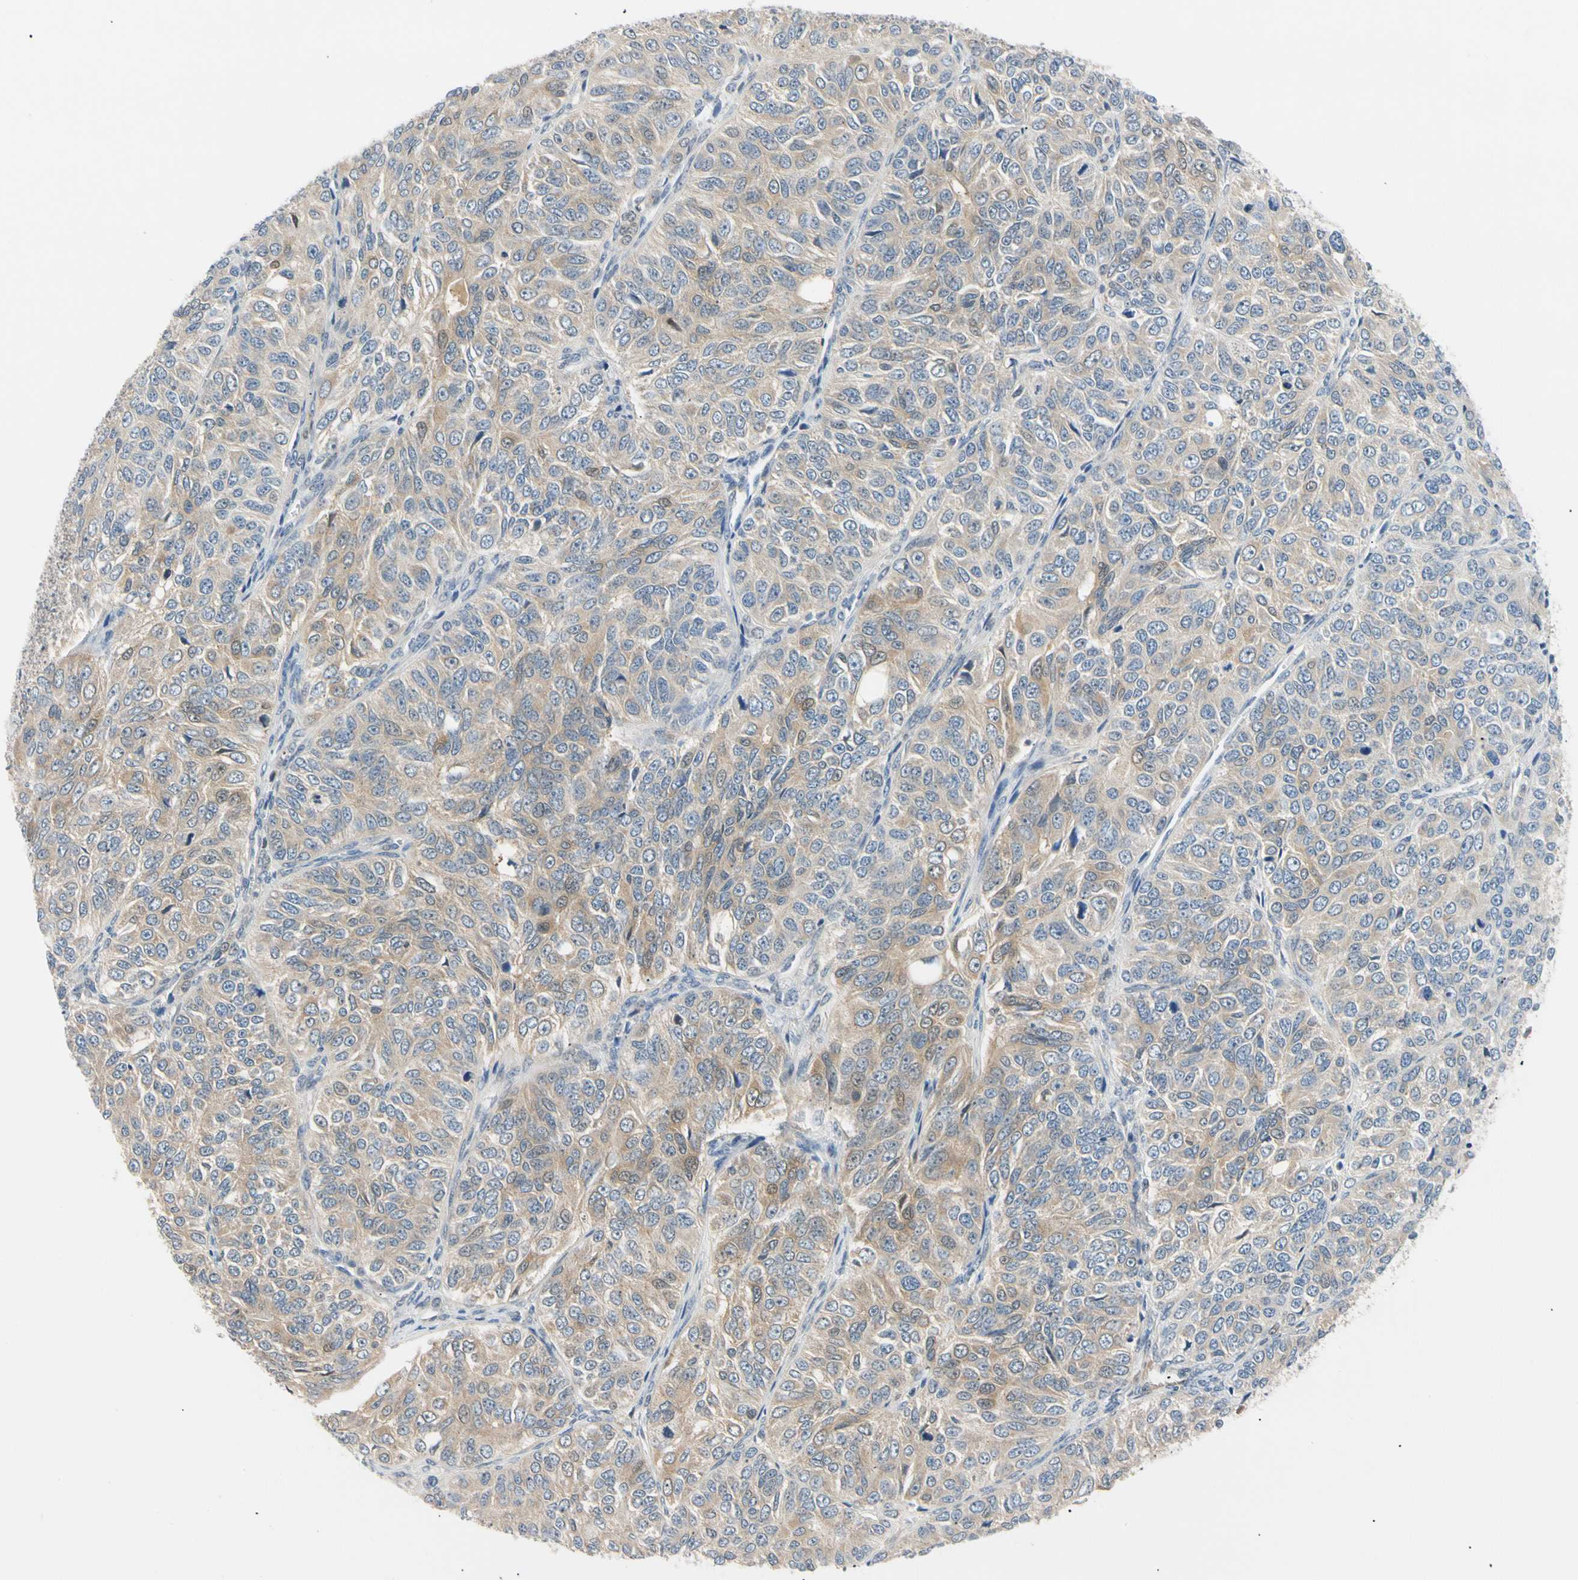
{"staining": {"intensity": "weak", "quantity": "25%-75%", "location": "cytoplasmic/membranous"}, "tissue": "ovarian cancer", "cell_type": "Tumor cells", "image_type": "cancer", "snomed": [{"axis": "morphology", "description": "Carcinoma, endometroid"}, {"axis": "topography", "description": "Ovary"}], "caption": "A brown stain labels weak cytoplasmic/membranous expression of a protein in human ovarian cancer tumor cells.", "gene": "SEC23B", "patient": {"sex": "female", "age": 51}}